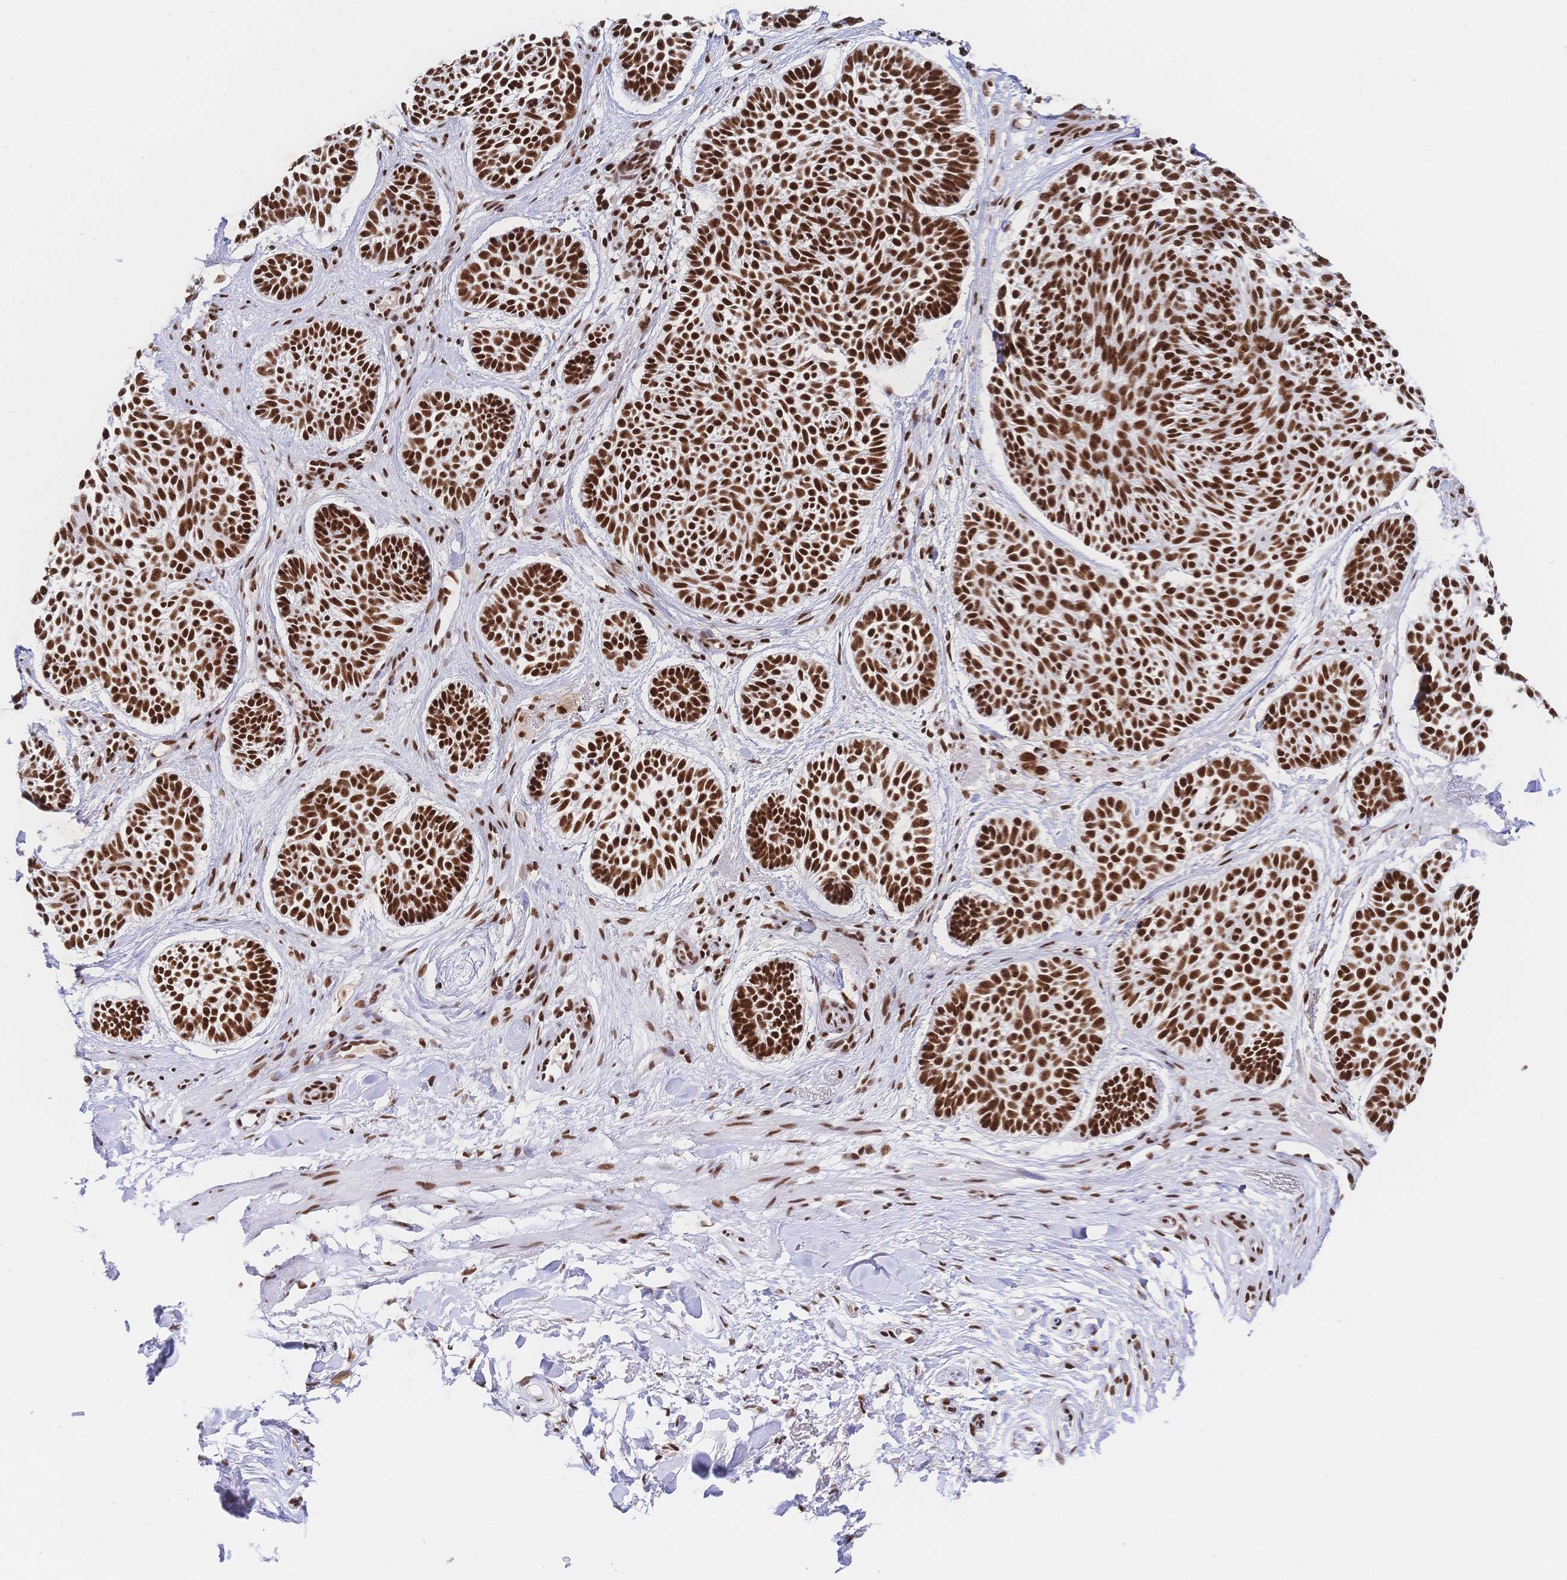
{"staining": {"intensity": "strong", "quantity": ">75%", "location": "nuclear"}, "tissue": "skin cancer", "cell_type": "Tumor cells", "image_type": "cancer", "snomed": [{"axis": "morphology", "description": "Basal cell carcinoma"}, {"axis": "topography", "description": "Skin"}], "caption": "This is a histology image of IHC staining of skin cancer, which shows strong expression in the nuclear of tumor cells.", "gene": "SRSF1", "patient": {"sex": "male", "age": 89}}